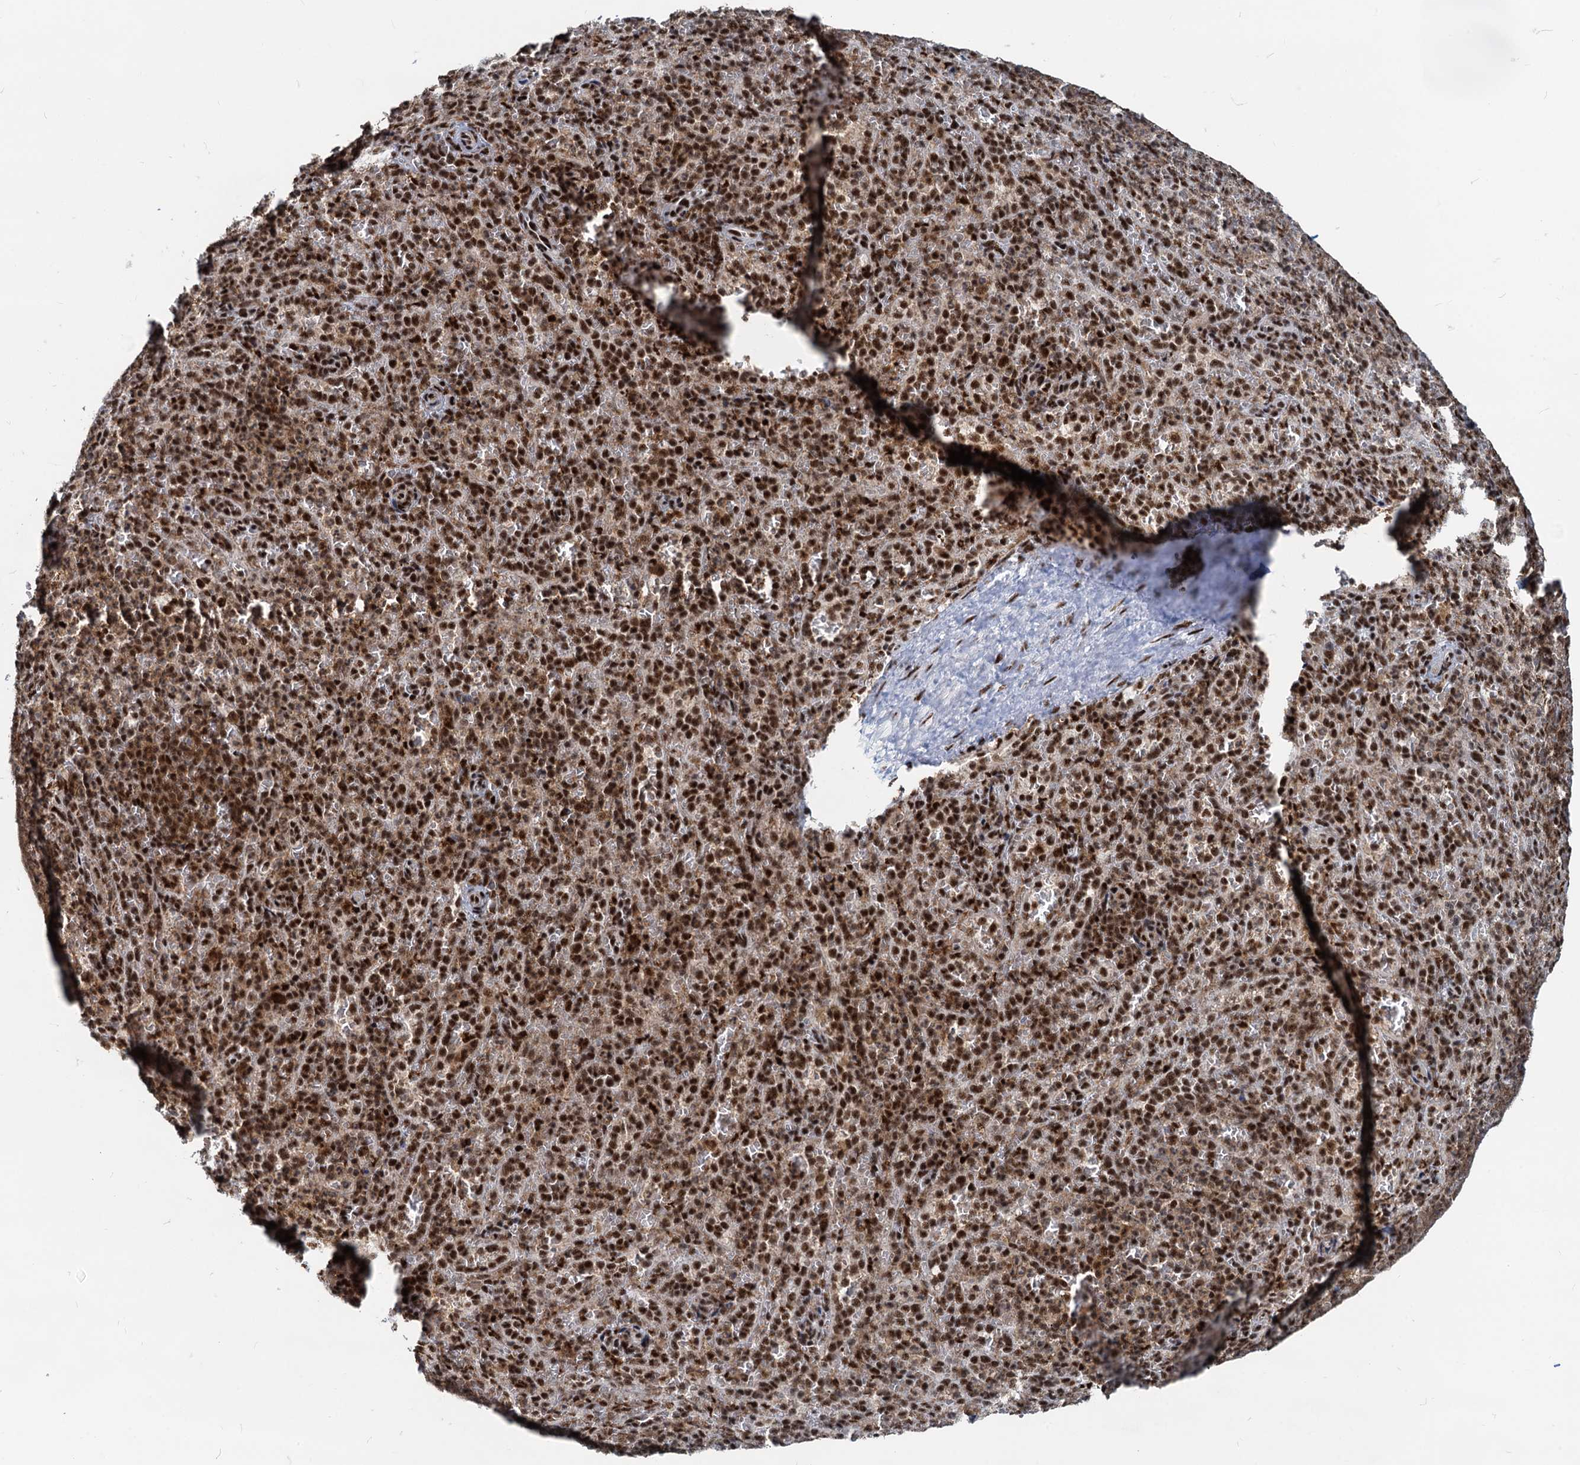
{"staining": {"intensity": "strong", "quantity": ">75%", "location": "nuclear"}, "tissue": "spleen", "cell_type": "Cells in red pulp", "image_type": "normal", "snomed": [{"axis": "morphology", "description": "Normal tissue, NOS"}, {"axis": "topography", "description": "Spleen"}], "caption": "This micrograph reveals immunohistochemistry (IHC) staining of normal human spleen, with high strong nuclear expression in about >75% of cells in red pulp.", "gene": "RBM26", "patient": {"sex": "female", "age": 21}}